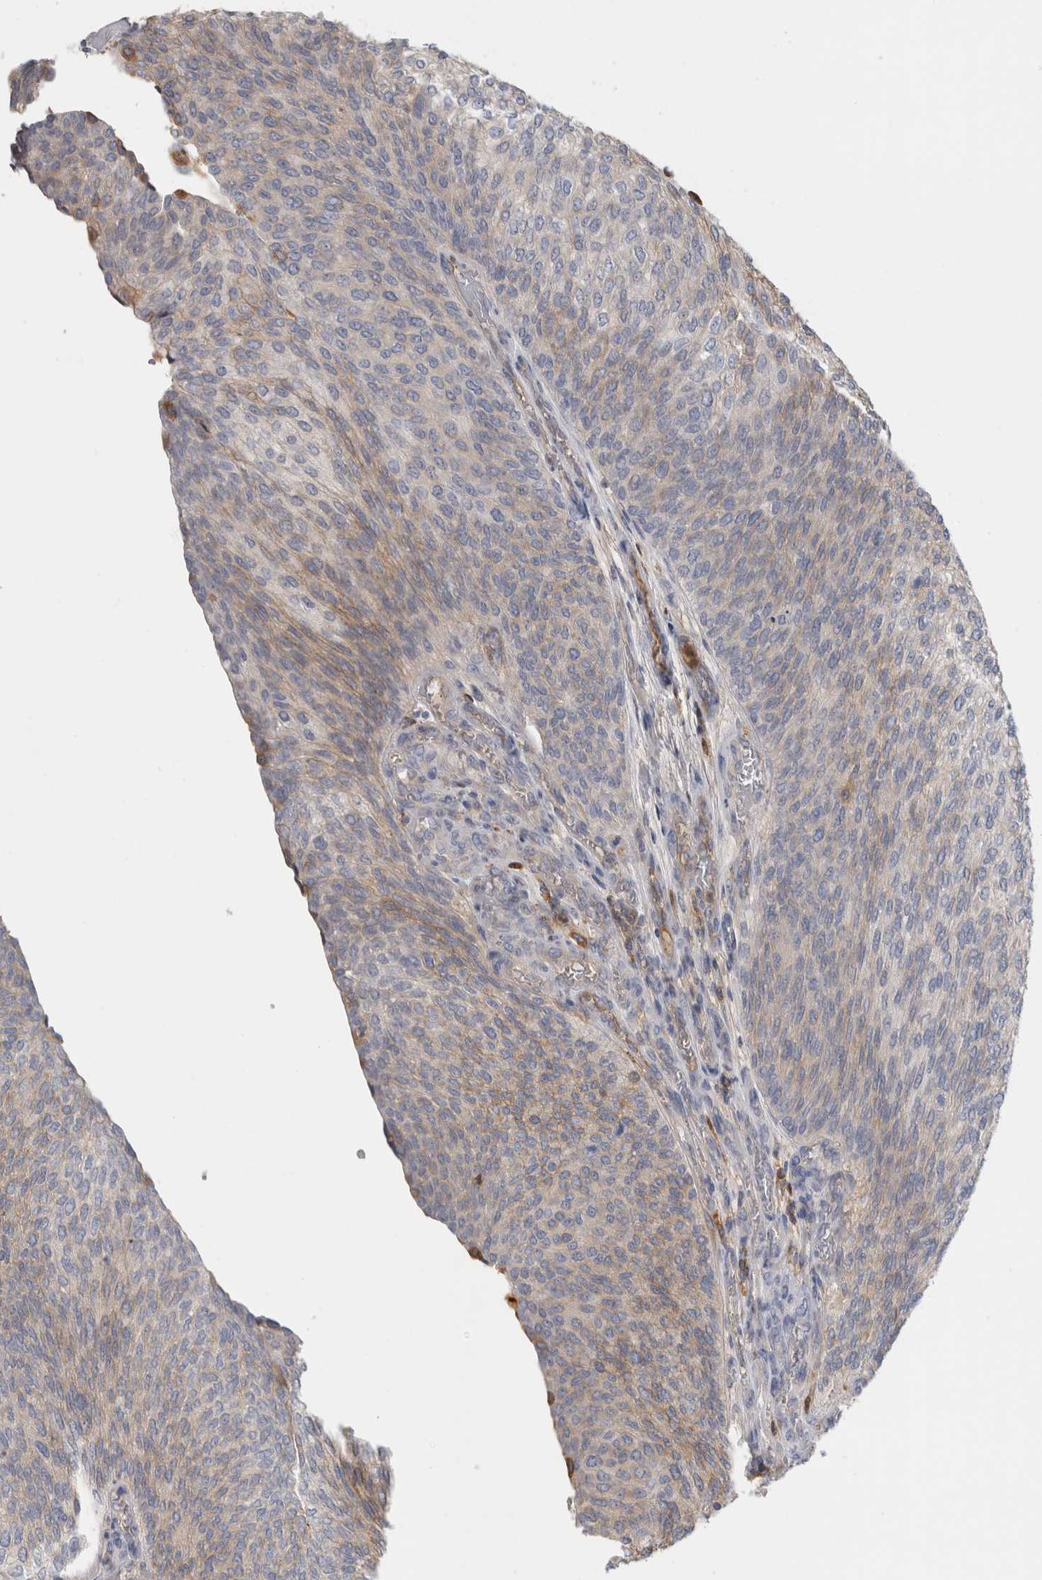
{"staining": {"intensity": "weak", "quantity": "<25%", "location": "cytoplasmic/membranous"}, "tissue": "urothelial cancer", "cell_type": "Tumor cells", "image_type": "cancer", "snomed": [{"axis": "morphology", "description": "Urothelial carcinoma, Low grade"}, {"axis": "topography", "description": "Urinary bladder"}], "caption": "Tumor cells show no significant expression in low-grade urothelial carcinoma.", "gene": "TBCE", "patient": {"sex": "female", "age": 79}}